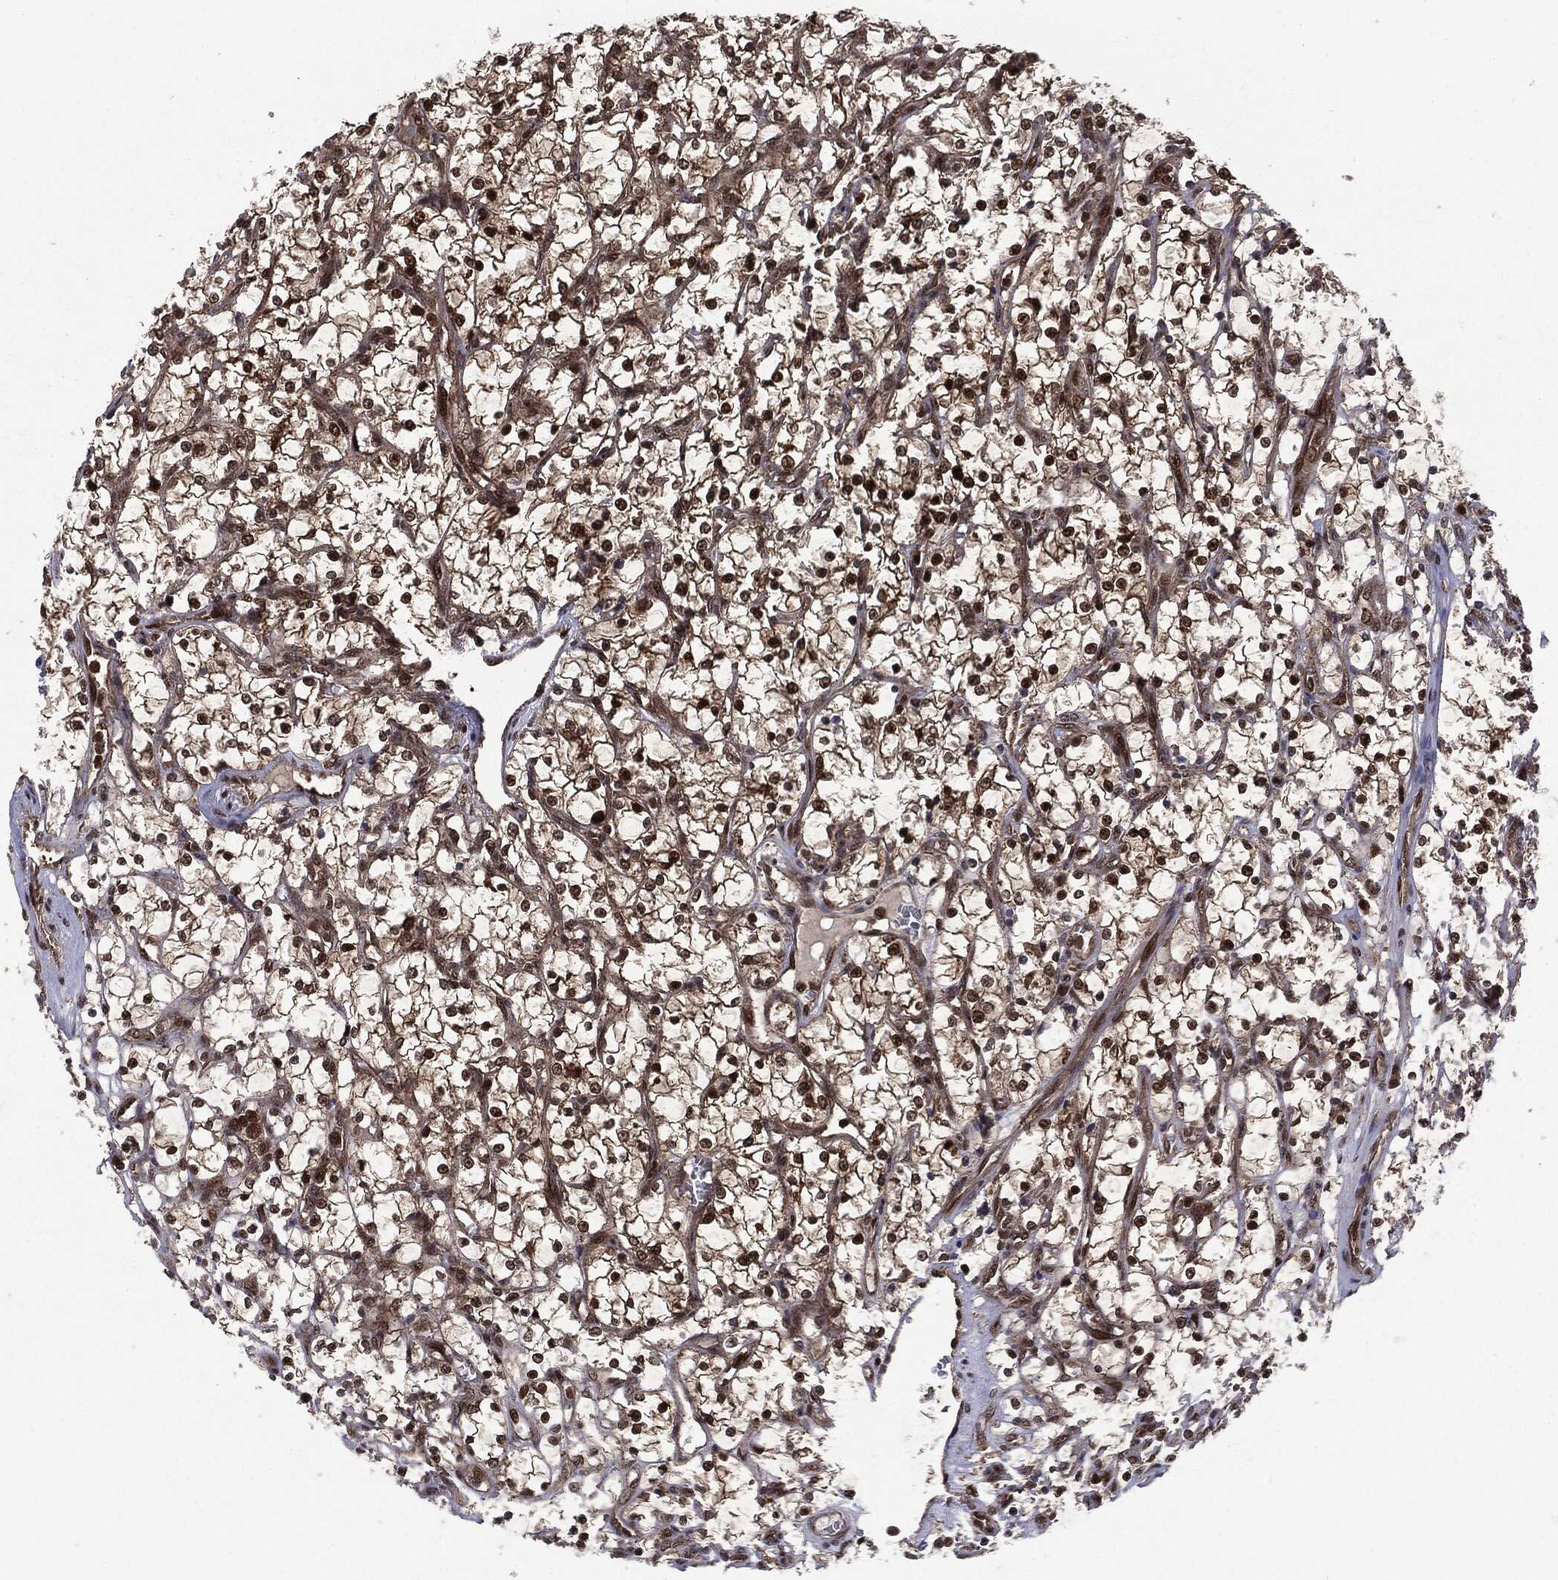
{"staining": {"intensity": "strong", "quantity": ">75%", "location": "cytoplasmic/membranous,nuclear"}, "tissue": "renal cancer", "cell_type": "Tumor cells", "image_type": "cancer", "snomed": [{"axis": "morphology", "description": "Adenocarcinoma, NOS"}, {"axis": "topography", "description": "Kidney"}], "caption": "A histopathology image of human renal cancer stained for a protein demonstrates strong cytoplasmic/membranous and nuclear brown staining in tumor cells. Using DAB (brown) and hematoxylin (blue) stains, captured at high magnification using brightfield microscopy.", "gene": "PTPA", "patient": {"sex": "female", "age": 69}}